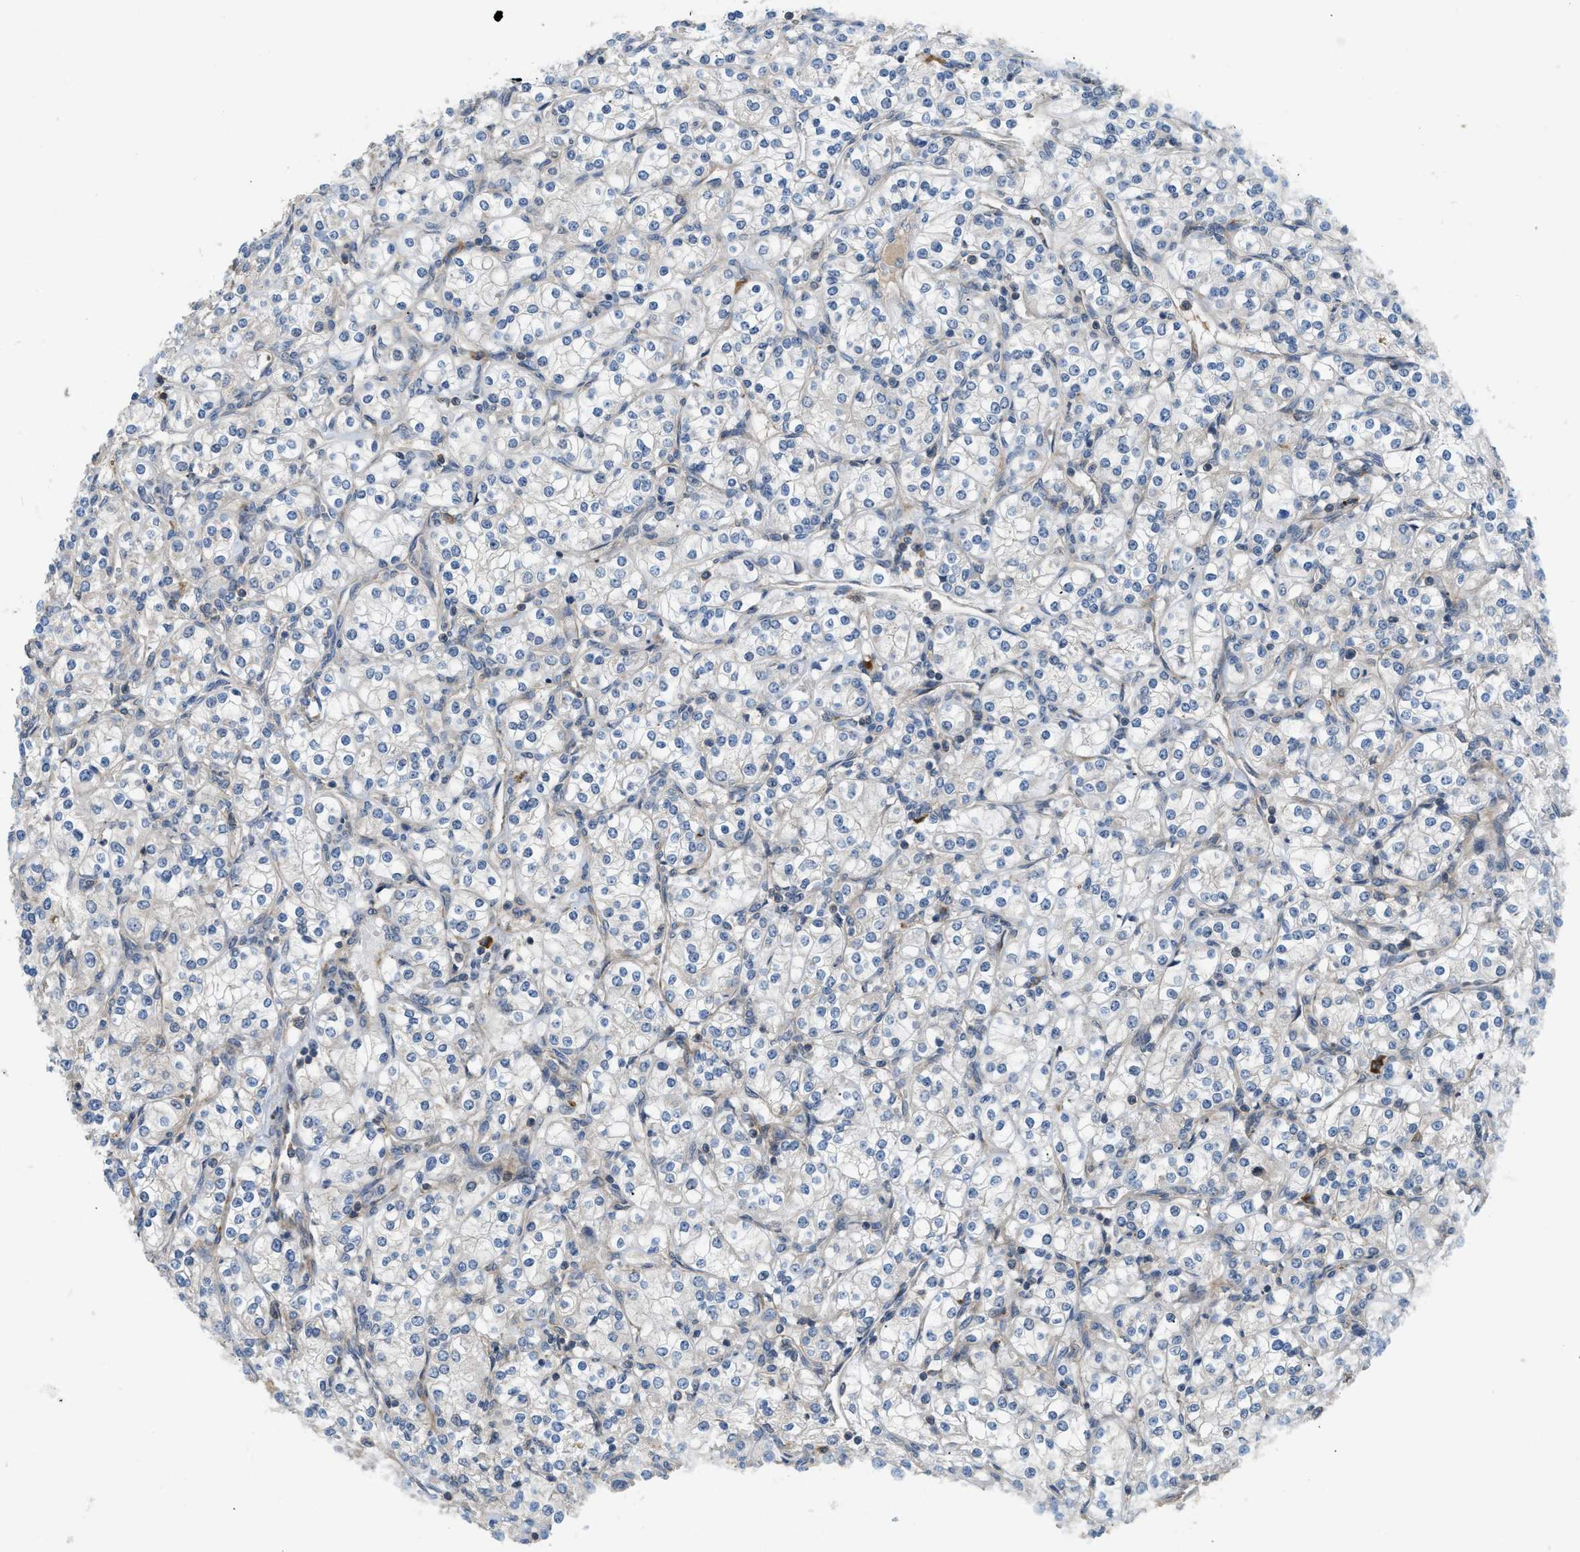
{"staining": {"intensity": "negative", "quantity": "none", "location": "none"}, "tissue": "renal cancer", "cell_type": "Tumor cells", "image_type": "cancer", "snomed": [{"axis": "morphology", "description": "Adenocarcinoma, NOS"}, {"axis": "topography", "description": "Kidney"}], "caption": "Immunohistochemistry histopathology image of neoplastic tissue: human adenocarcinoma (renal) stained with DAB displays no significant protein expression in tumor cells.", "gene": "BTN3A2", "patient": {"sex": "male", "age": 77}}